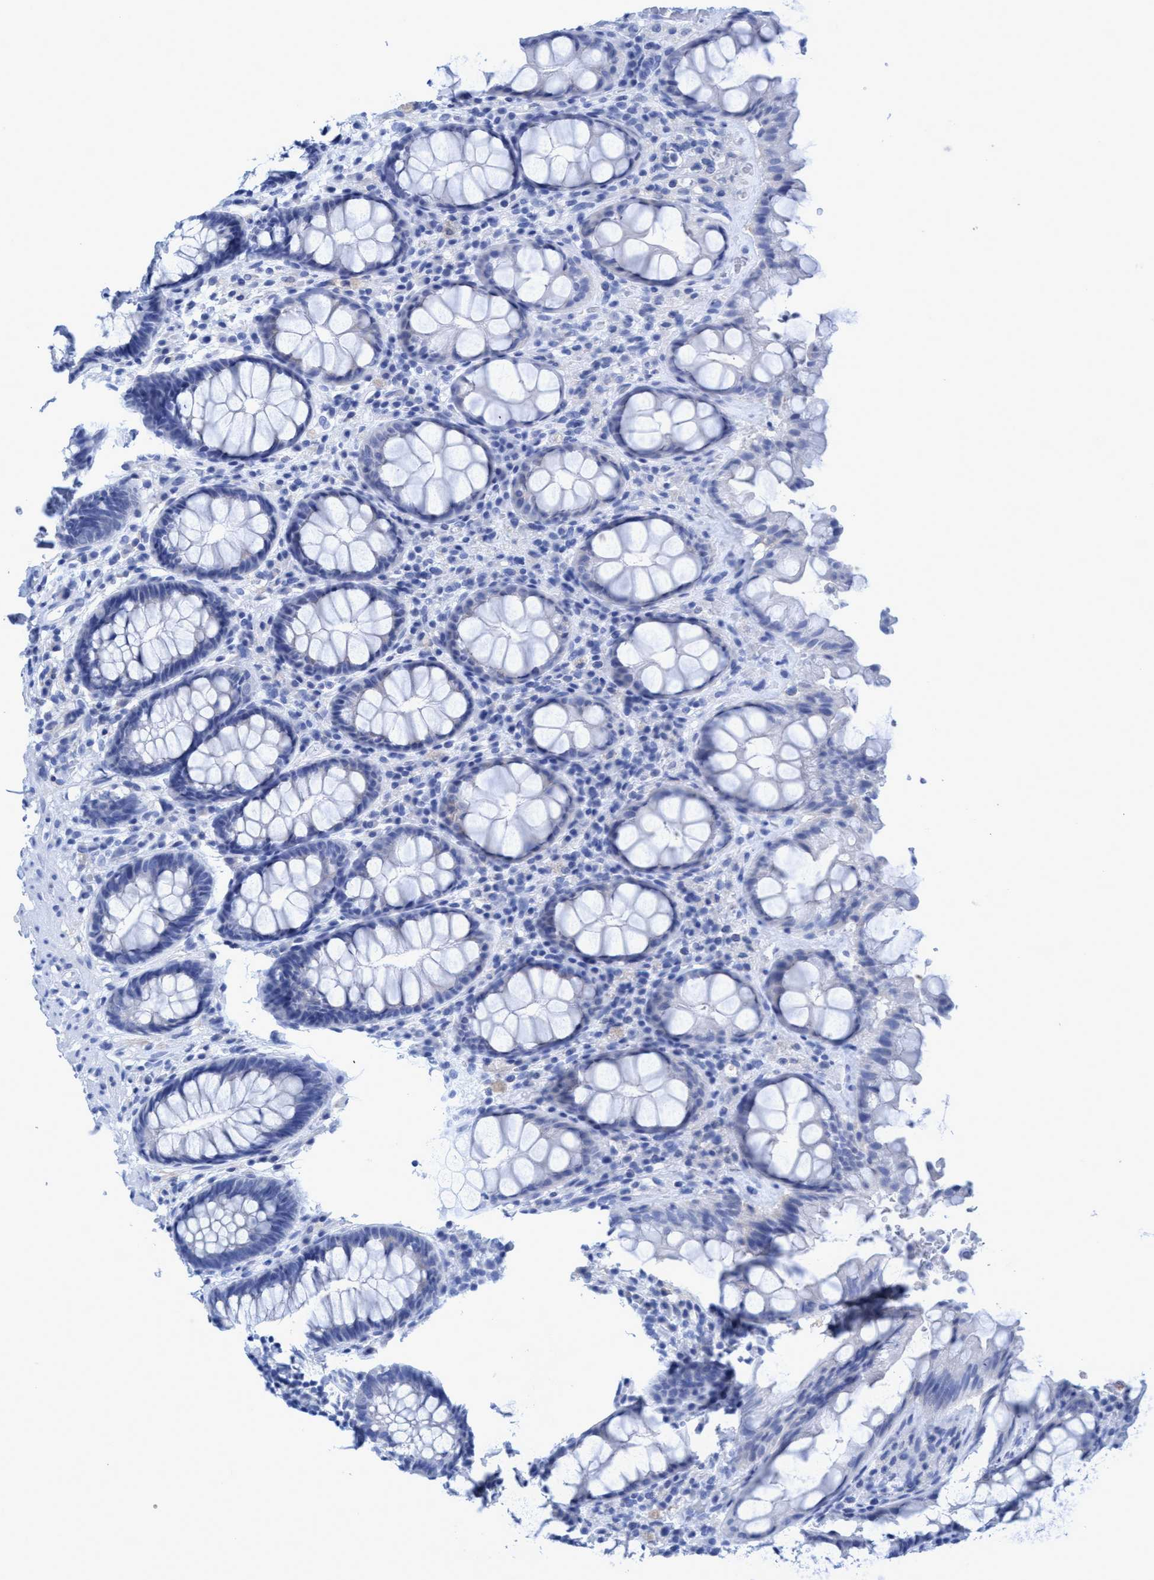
{"staining": {"intensity": "negative", "quantity": "none", "location": "none"}, "tissue": "rectum", "cell_type": "Glandular cells", "image_type": "normal", "snomed": [{"axis": "morphology", "description": "Normal tissue, NOS"}, {"axis": "topography", "description": "Rectum"}], "caption": "Glandular cells show no significant protein expression in normal rectum. Brightfield microscopy of immunohistochemistry (IHC) stained with DAB (3,3'-diaminobenzidine) (brown) and hematoxylin (blue), captured at high magnification.", "gene": "PLPPR1", "patient": {"sex": "male", "age": 64}}